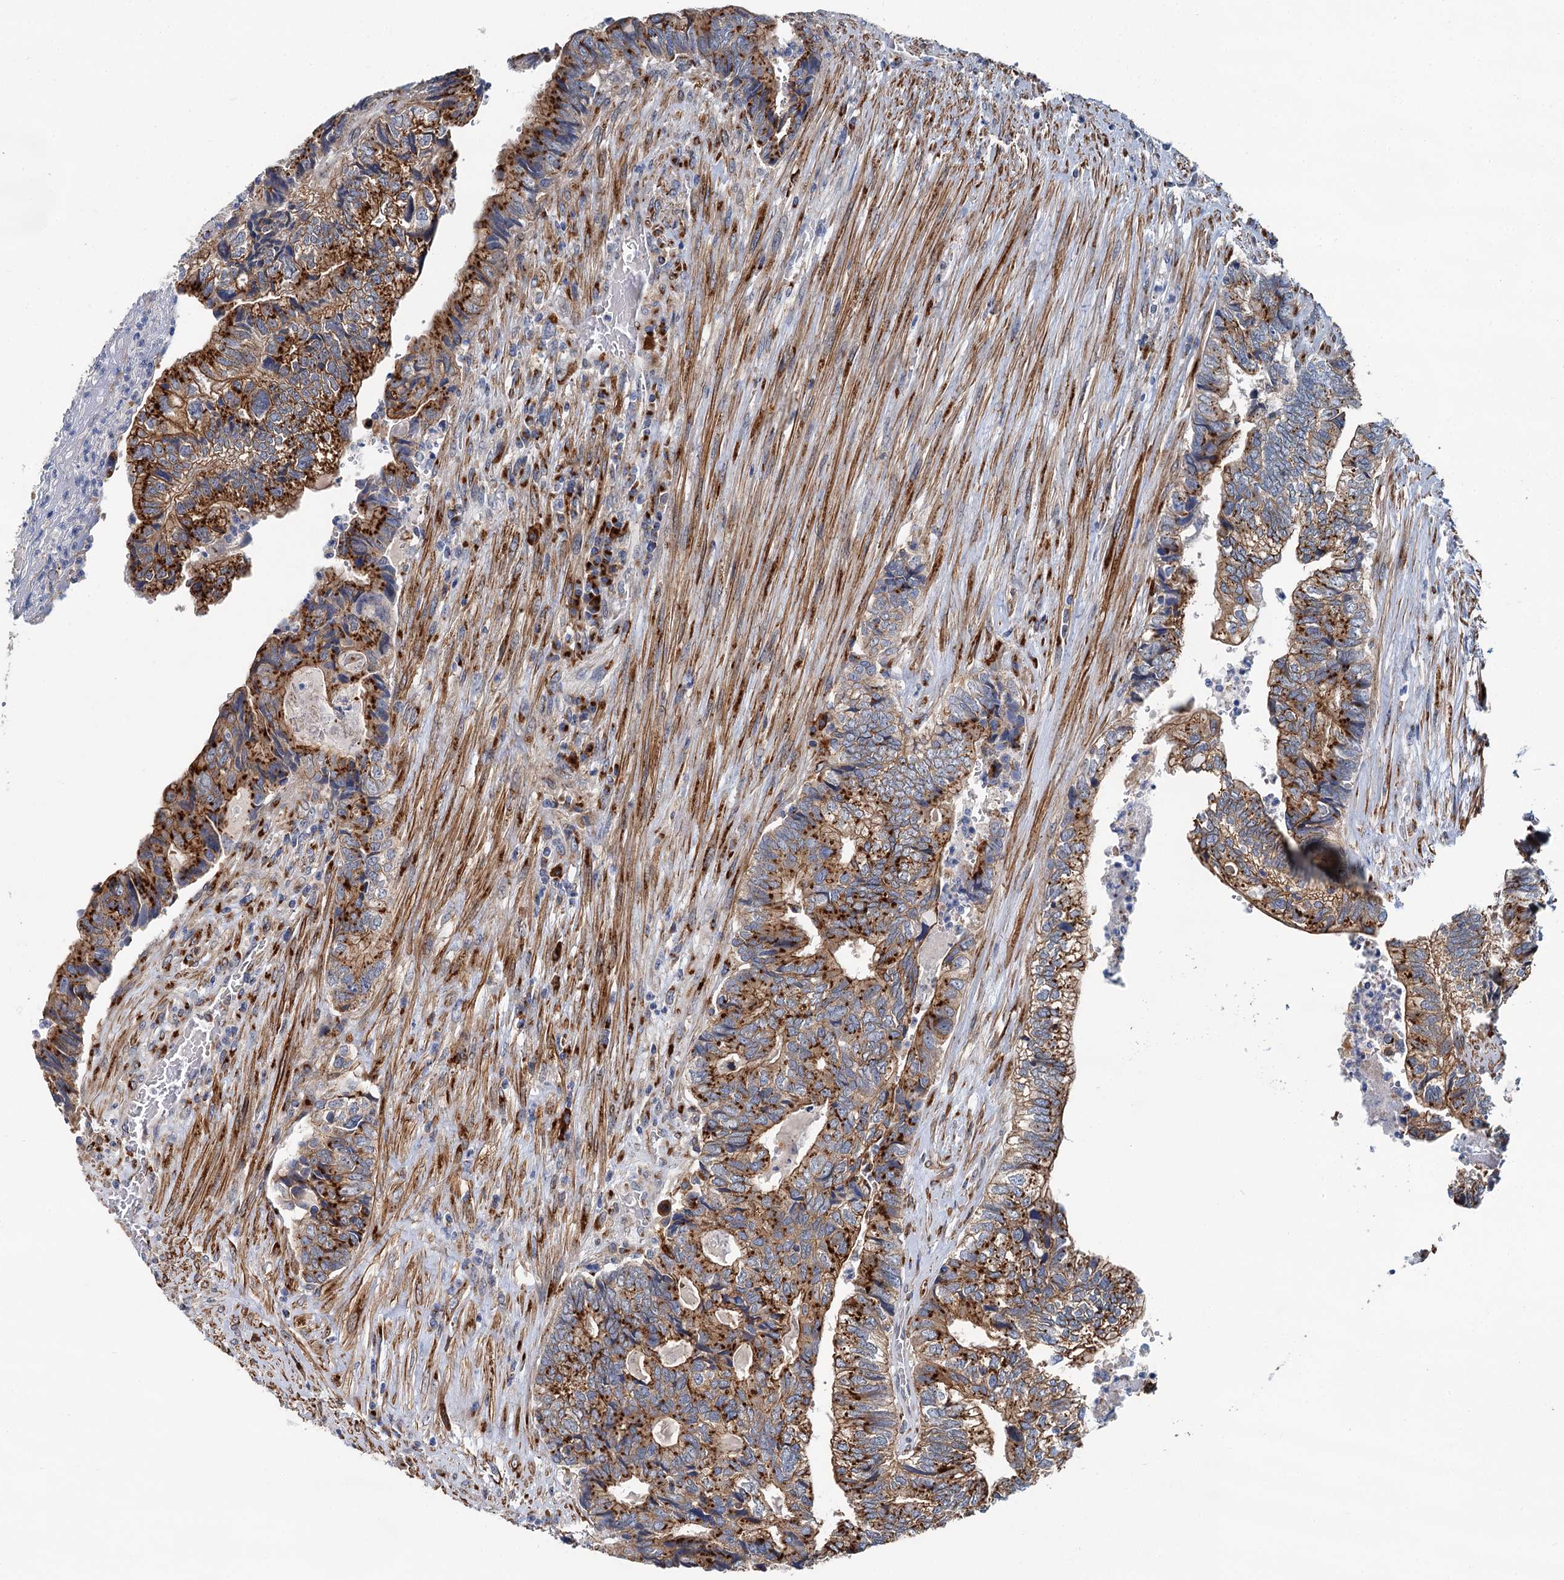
{"staining": {"intensity": "strong", "quantity": ">75%", "location": "cytoplasmic/membranous"}, "tissue": "colorectal cancer", "cell_type": "Tumor cells", "image_type": "cancer", "snomed": [{"axis": "morphology", "description": "Adenocarcinoma, NOS"}, {"axis": "topography", "description": "Colon"}], "caption": "Protein expression analysis of colorectal cancer (adenocarcinoma) demonstrates strong cytoplasmic/membranous expression in about >75% of tumor cells. (DAB IHC, brown staining for protein, blue staining for nuclei).", "gene": "BET1L", "patient": {"sex": "female", "age": 67}}